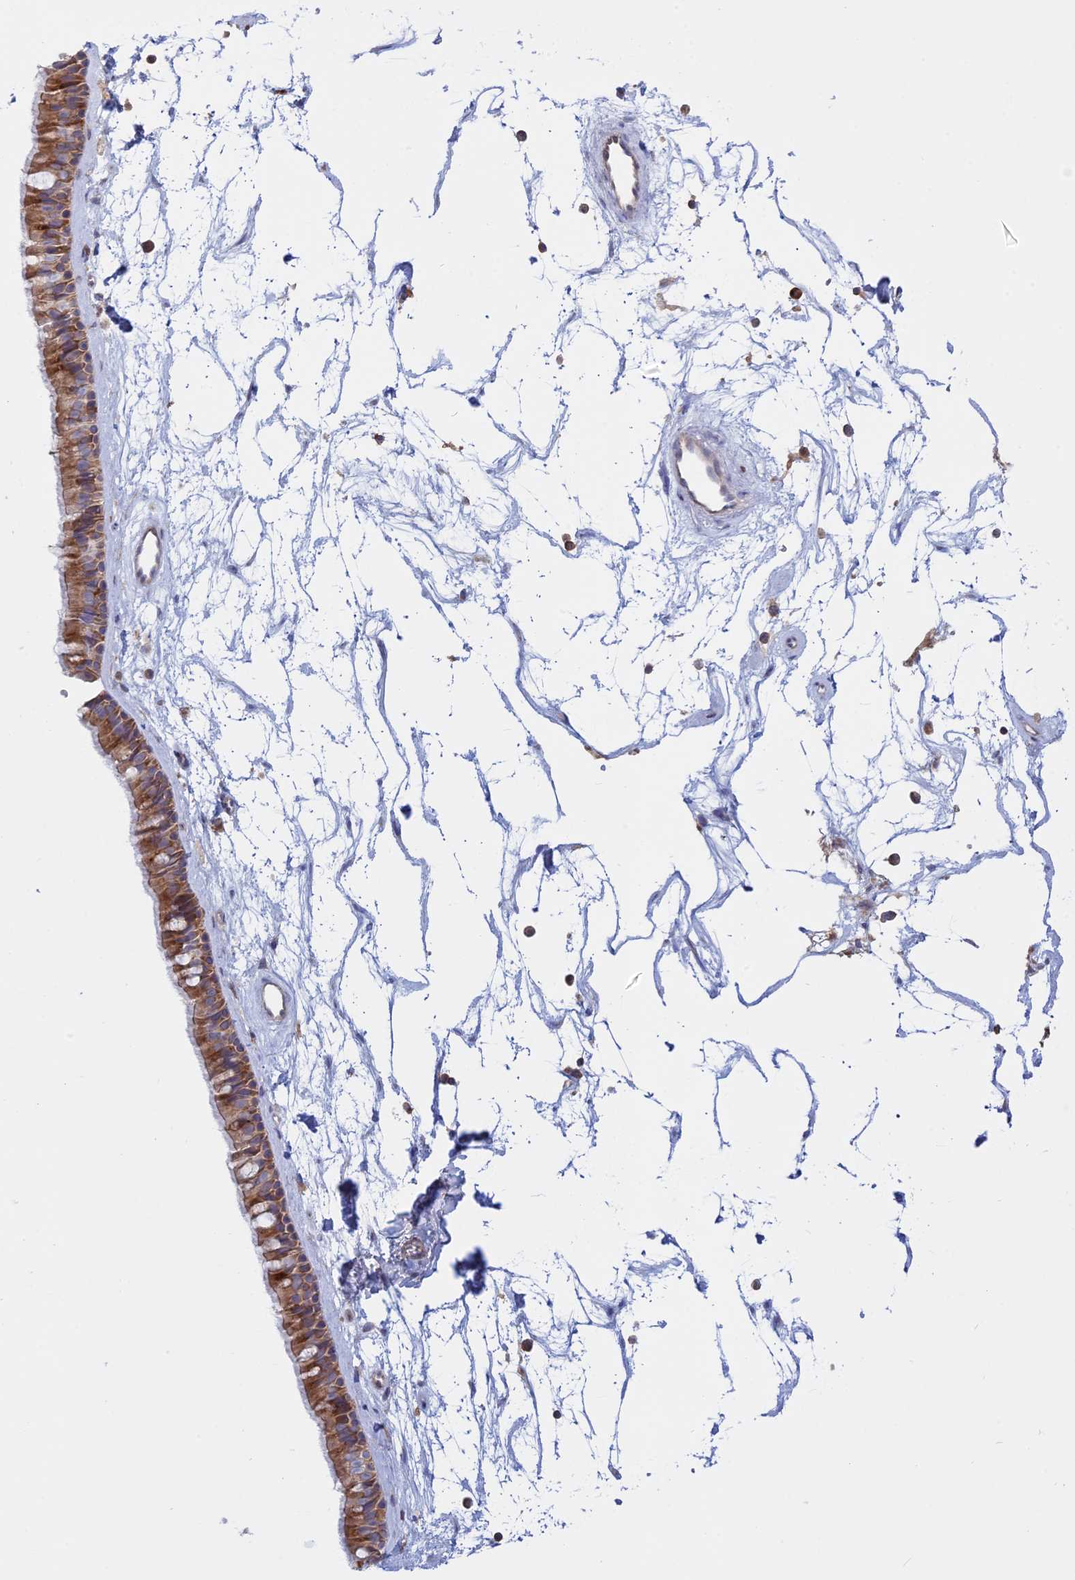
{"staining": {"intensity": "moderate", "quantity": ">75%", "location": "cytoplasmic/membranous"}, "tissue": "nasopharynx", "cell_type": "Respiratory epithelial cells", "image_type": "normal", "snomed": [{"axis": "morphology", "description": "Normal tissue, NOS"}, {"axis": "topography", "description": "Nasopharynx"}], "caption": "This image shows IHC staining of benign human nasopharynx, with medium moderate cytoplasmic/membranous staining in approximately >75% of respiratory epithelial cells.", "gene": "GMIP", "patient": {"sex": "male", "age": 64}}